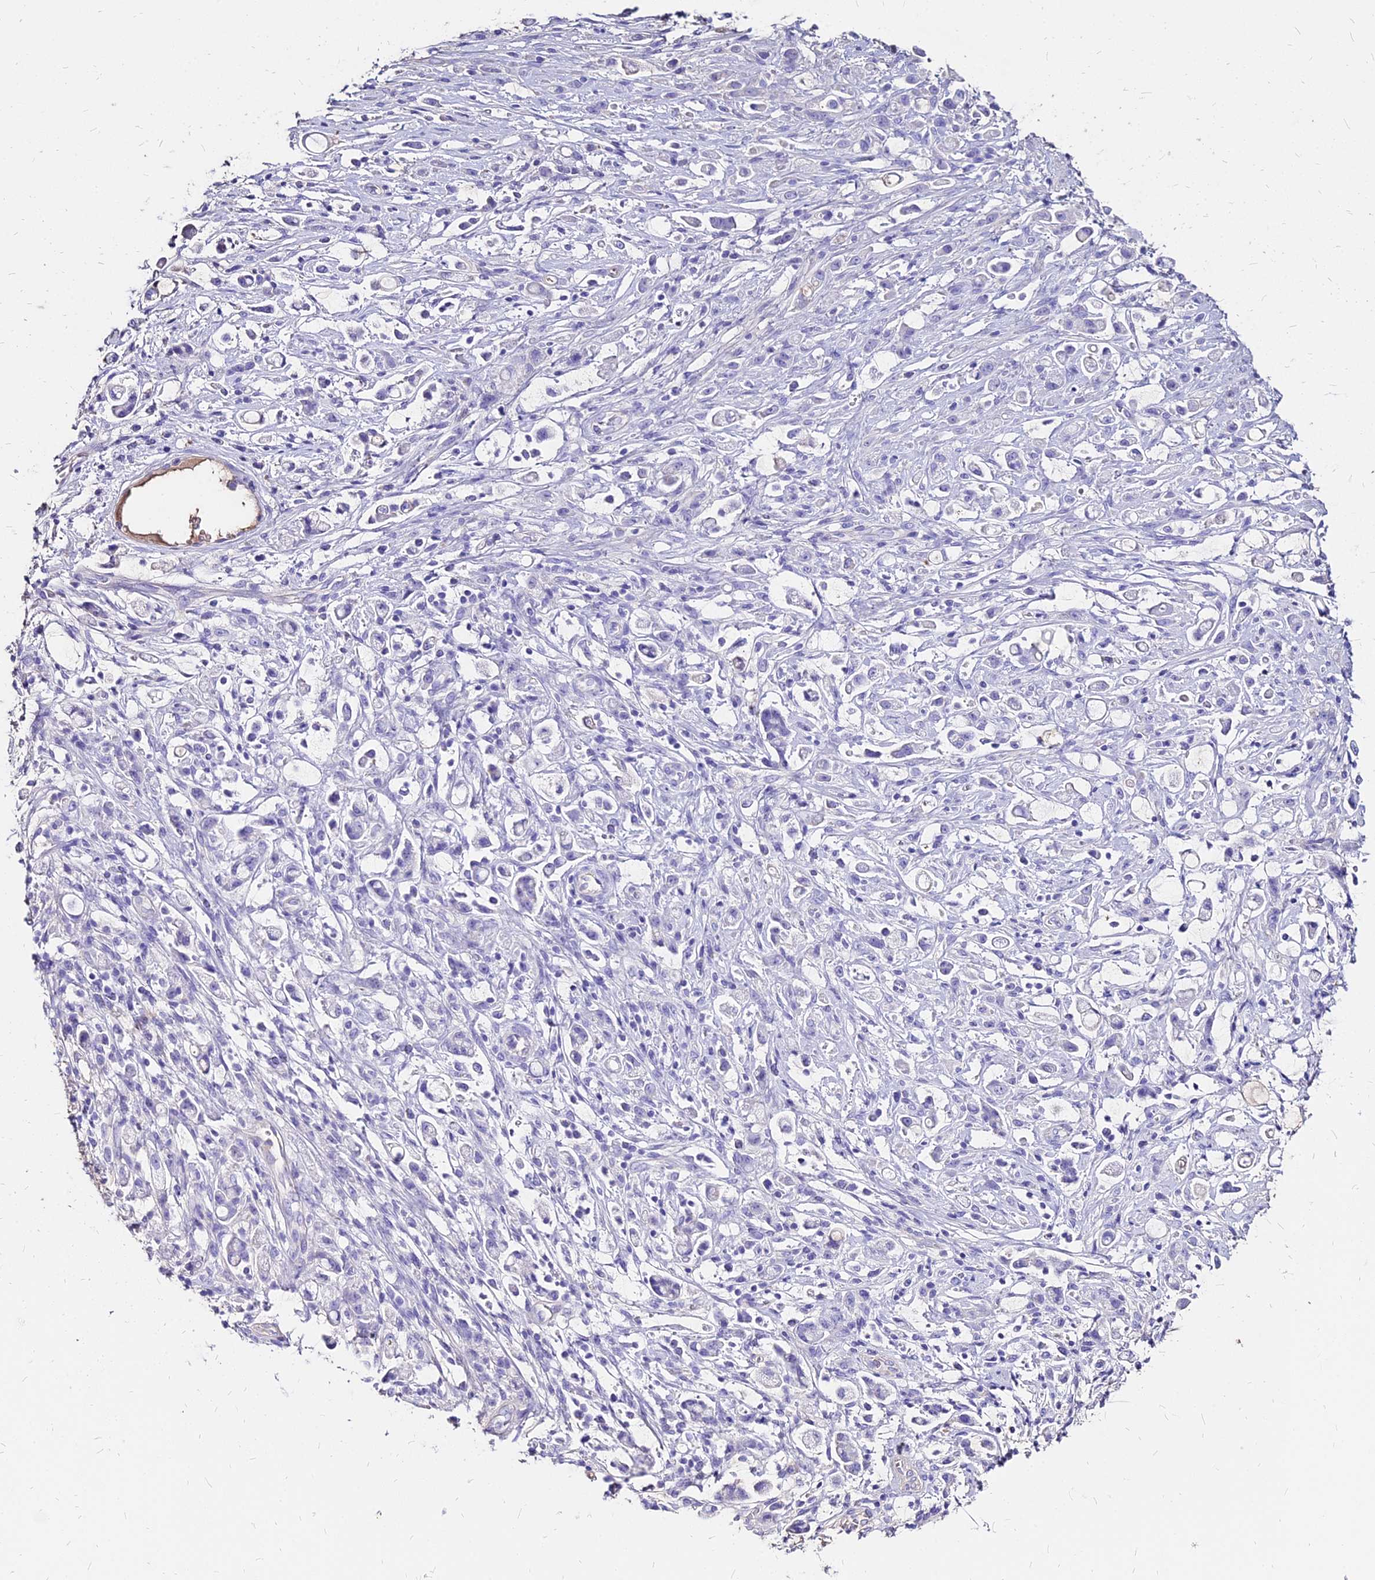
{"staining": {"intensity": "negative", "quantity": "none", "location": "none"}, "tissue": "stomach cancer", "cell_type": "Tumor cells", "image_type": "cancer", "snomed": [{"axis": "morphology", "description": "Adenocarcinoma, NOS"}, {"axis": "topography", "description": "Stomach"}], "caption": "The image demonstrates no significant expression in tumor cells of stomach cancer.", "gene": "NME5", "patient": {"sex": "female", "age": 60}}